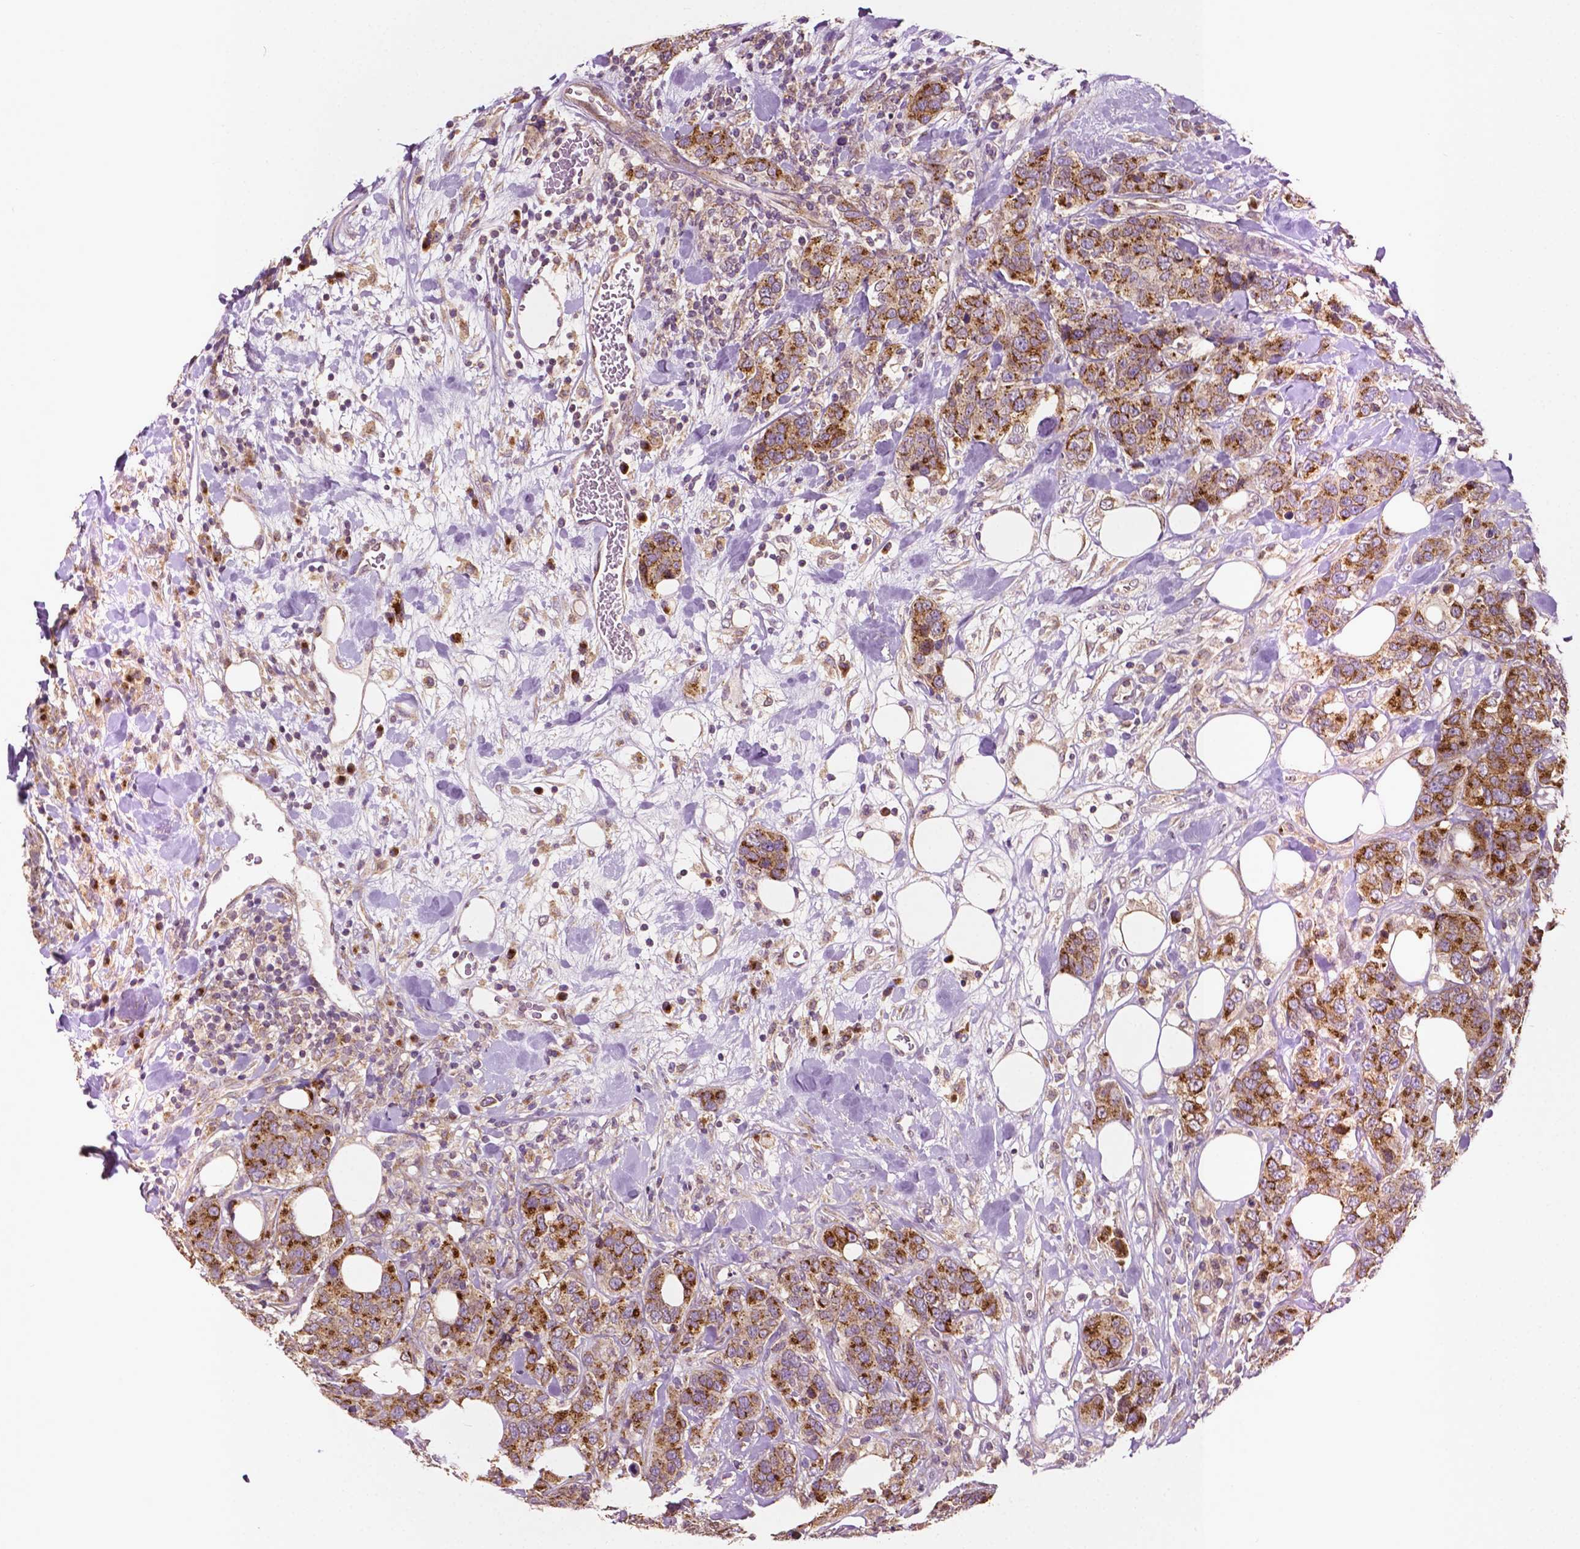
{"staining": {"intensity": "strong", "quantity": ">75%", "location": "cytoplasmic/membranous"}, "tissue": "breast cancer", "cell_type": "Tumor cells", "image_type": "cancer", "snomed": [{"axis": "morphology", "description": "Lobular carcinoma"}, {"axis": "topography", "description": "Breast"}], "caption": "Breast cancer (lobular carcinoma) was stained to show a protein in brown. There is high levels of strong cytoplasmic/membranous positivity in about >75% of tumor cells.", "gene": "EBAG9", "patient": {"sex": "female", "age": 59}}